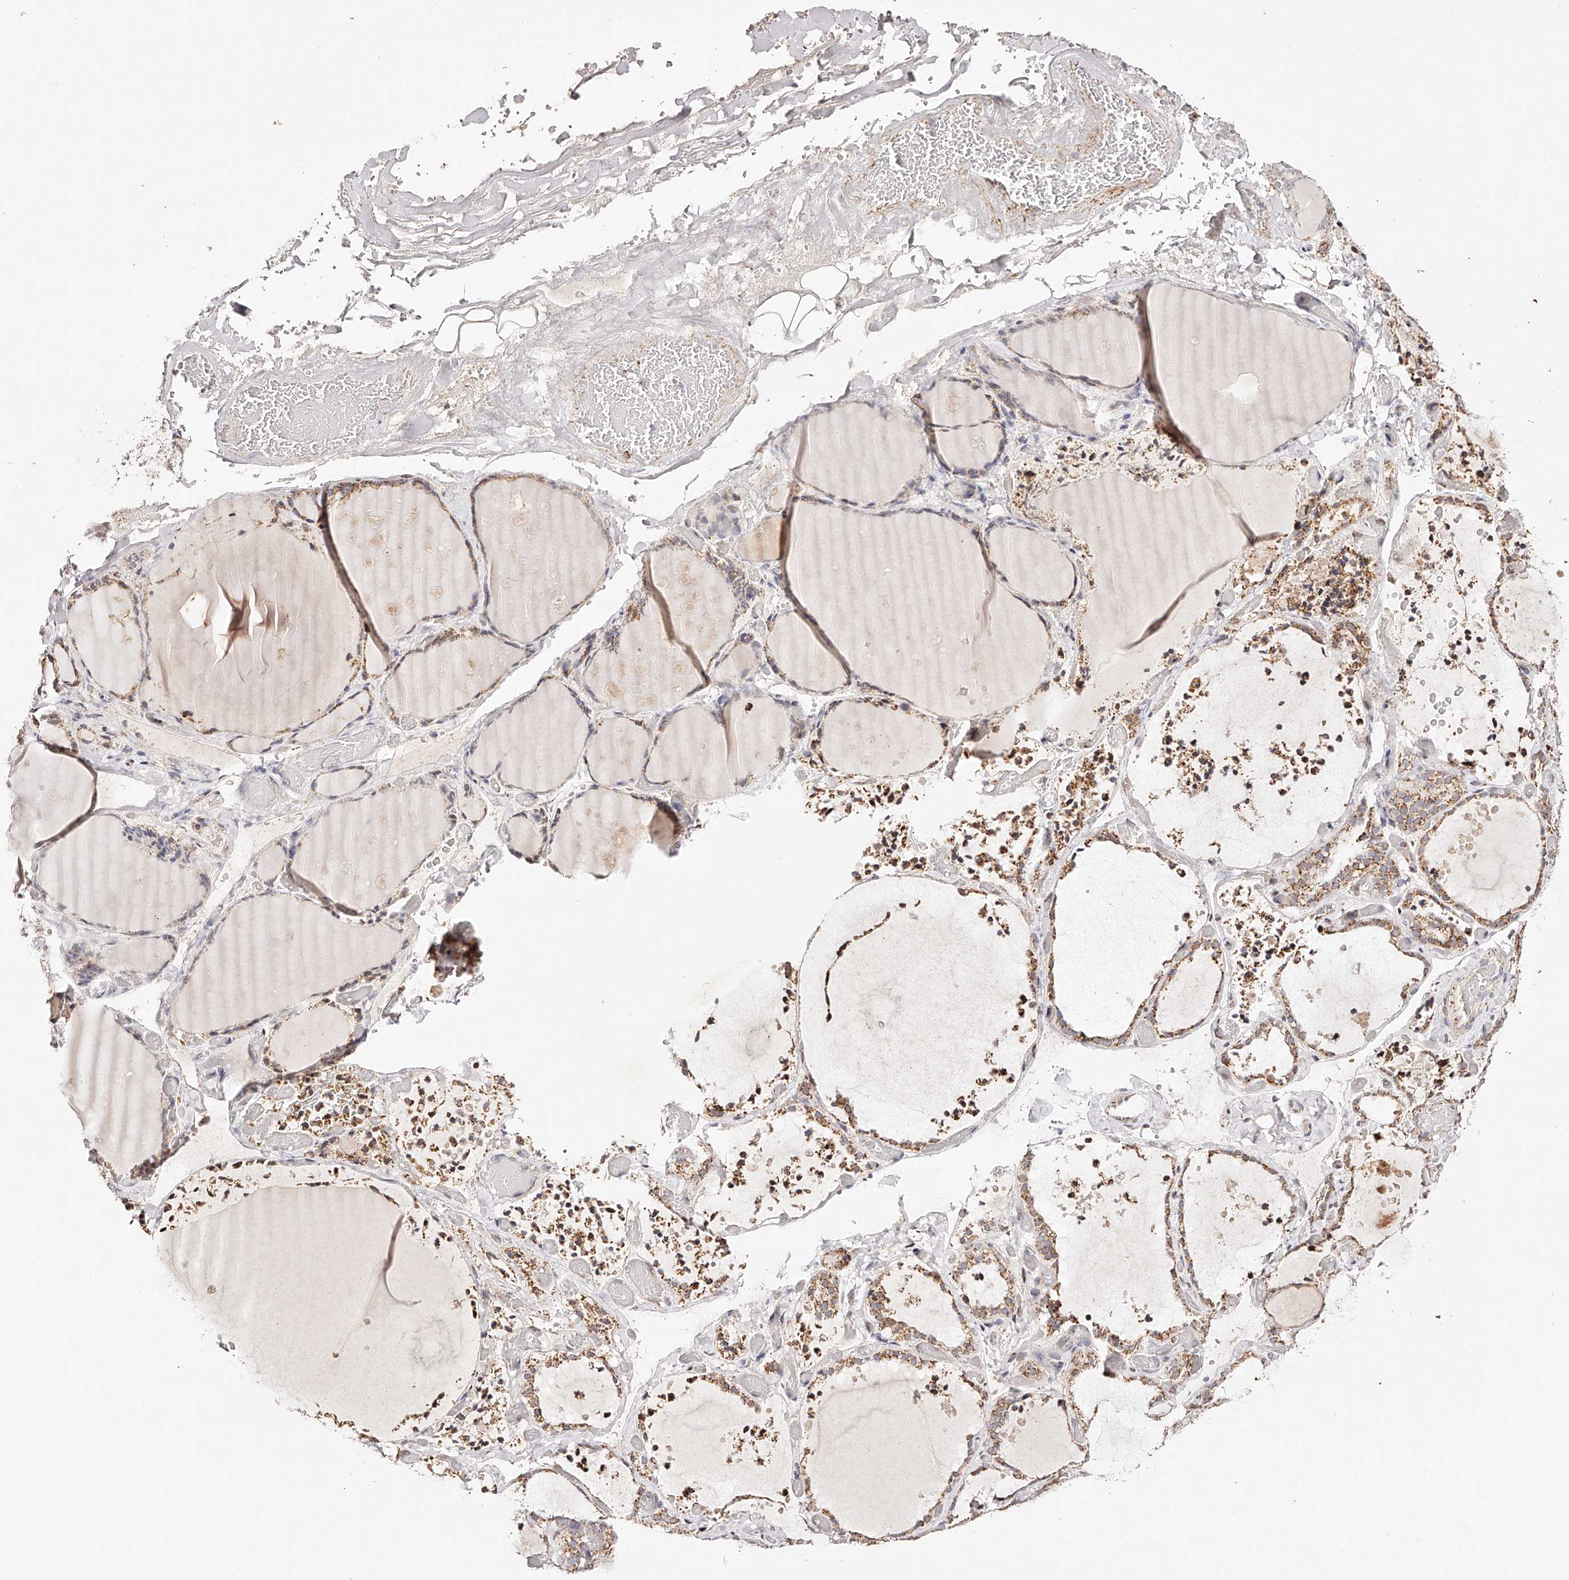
{"staining": {"intensity": "moderate", "quantity": ">75%", "location": "cytoplasmic/membranous"}, "tissue": "thyroid gland", "cell_type": "Glandular cells", "image_type": "normal", "snomed": [{"axis": "morphology", "description": "Normal tissue, NOS"}, {"axis": "topography", "description": "Thyroid gland"}], "caption": "Immunohistochemical staining of benign thyroid gland displays medium levels of moderate cytoplasmic/membranous staining in approximately >75% of glandular cells. (IHC, brightfield microscopy, high magnification).", "gene": "NDUFV3", "patient": {"sex": "female", "age": 44}}